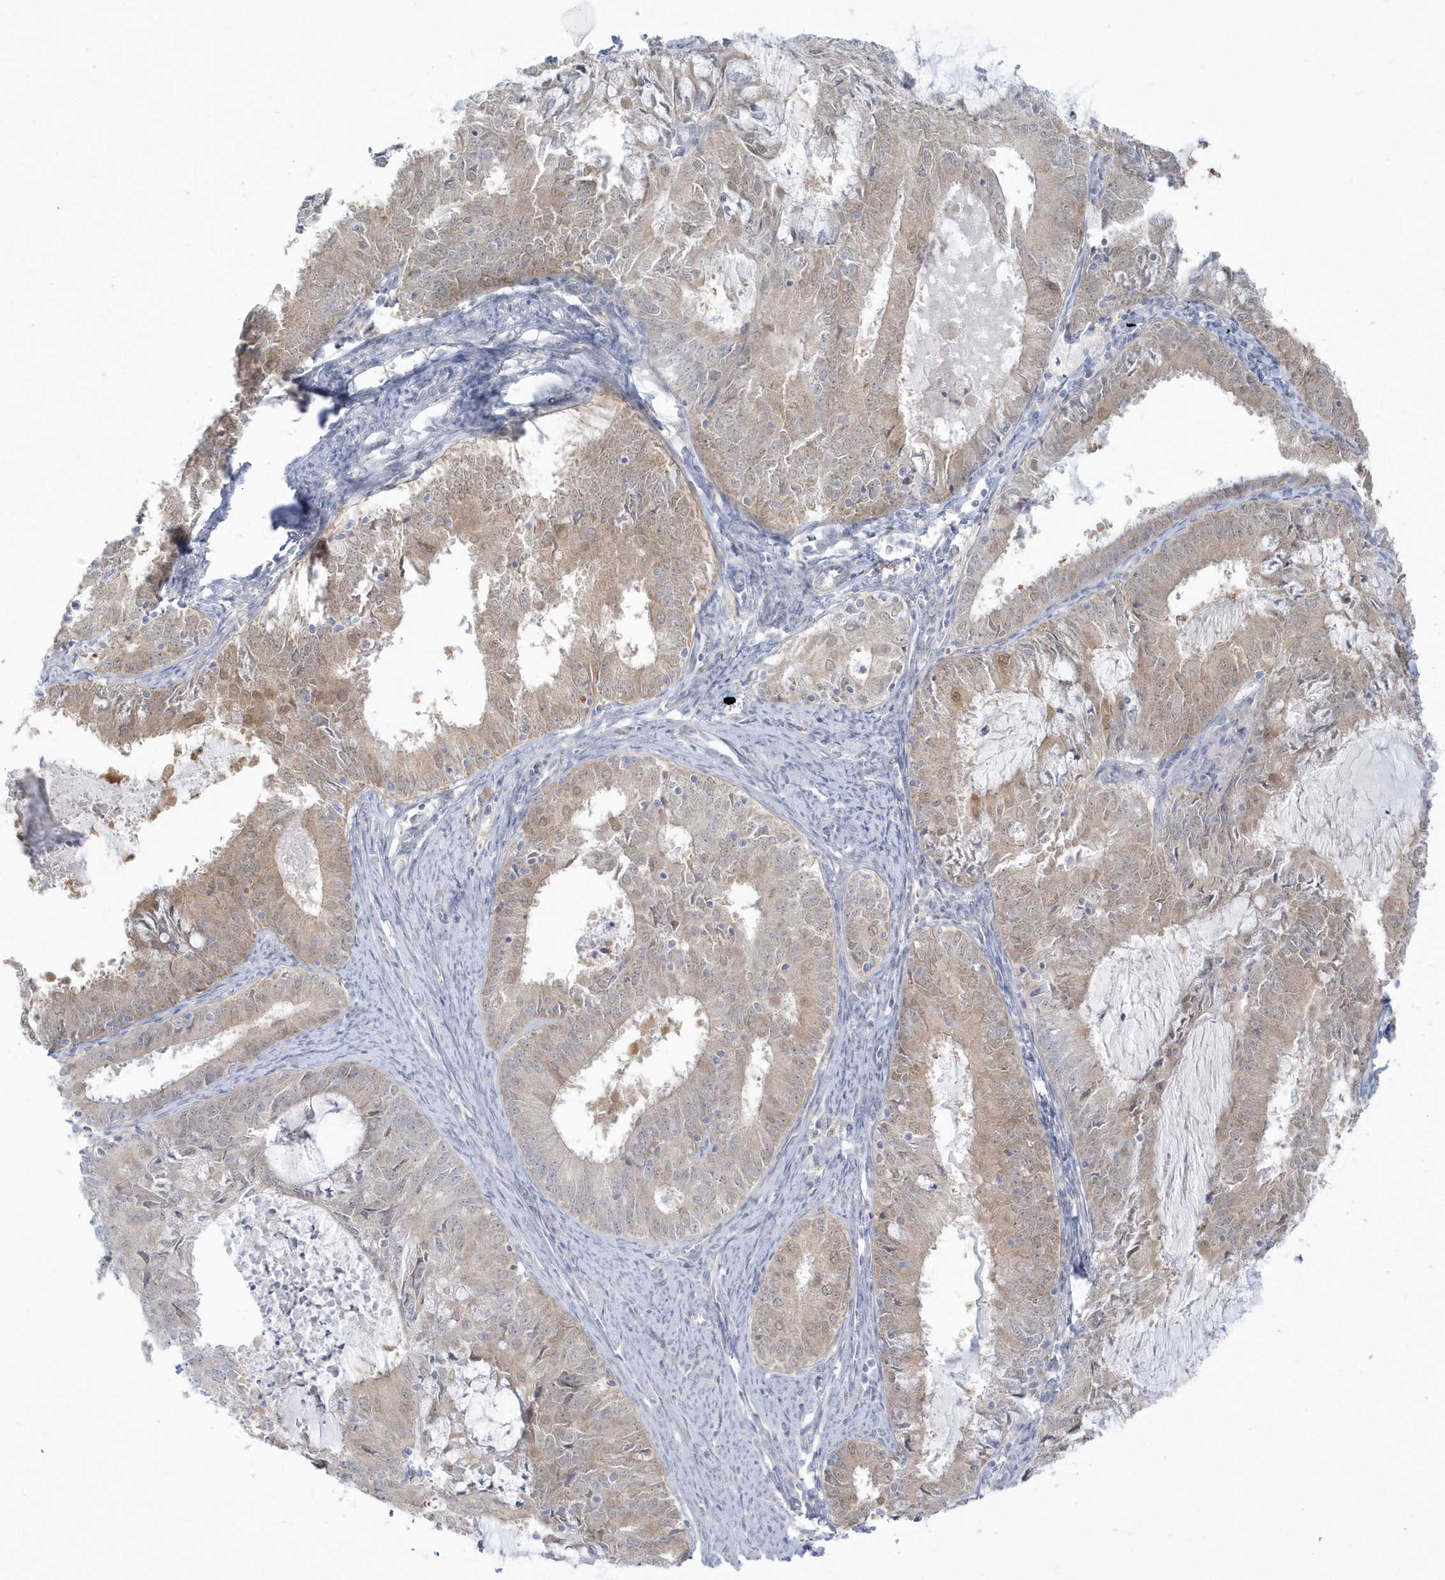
{"staining": {"intensity": "weak", "quantity": "25%-75%", "location": "cytoplasmic/membranous"}, "tissue": "endometrial cancer", "cell_type": "Tumor cells", "image_type": "cancer", "snomed": [{"axis": "morphology", "description": "Adenocarcinoma, NOS"}, {"axis": "topography", "description": "Endometrium"}], "caption": "Human endometrial cancer stained with a protein marker demonstrates weak staining in tumor cells.", "gene": "PCBD1", "patient": {"sex": "female", "age": 57}}